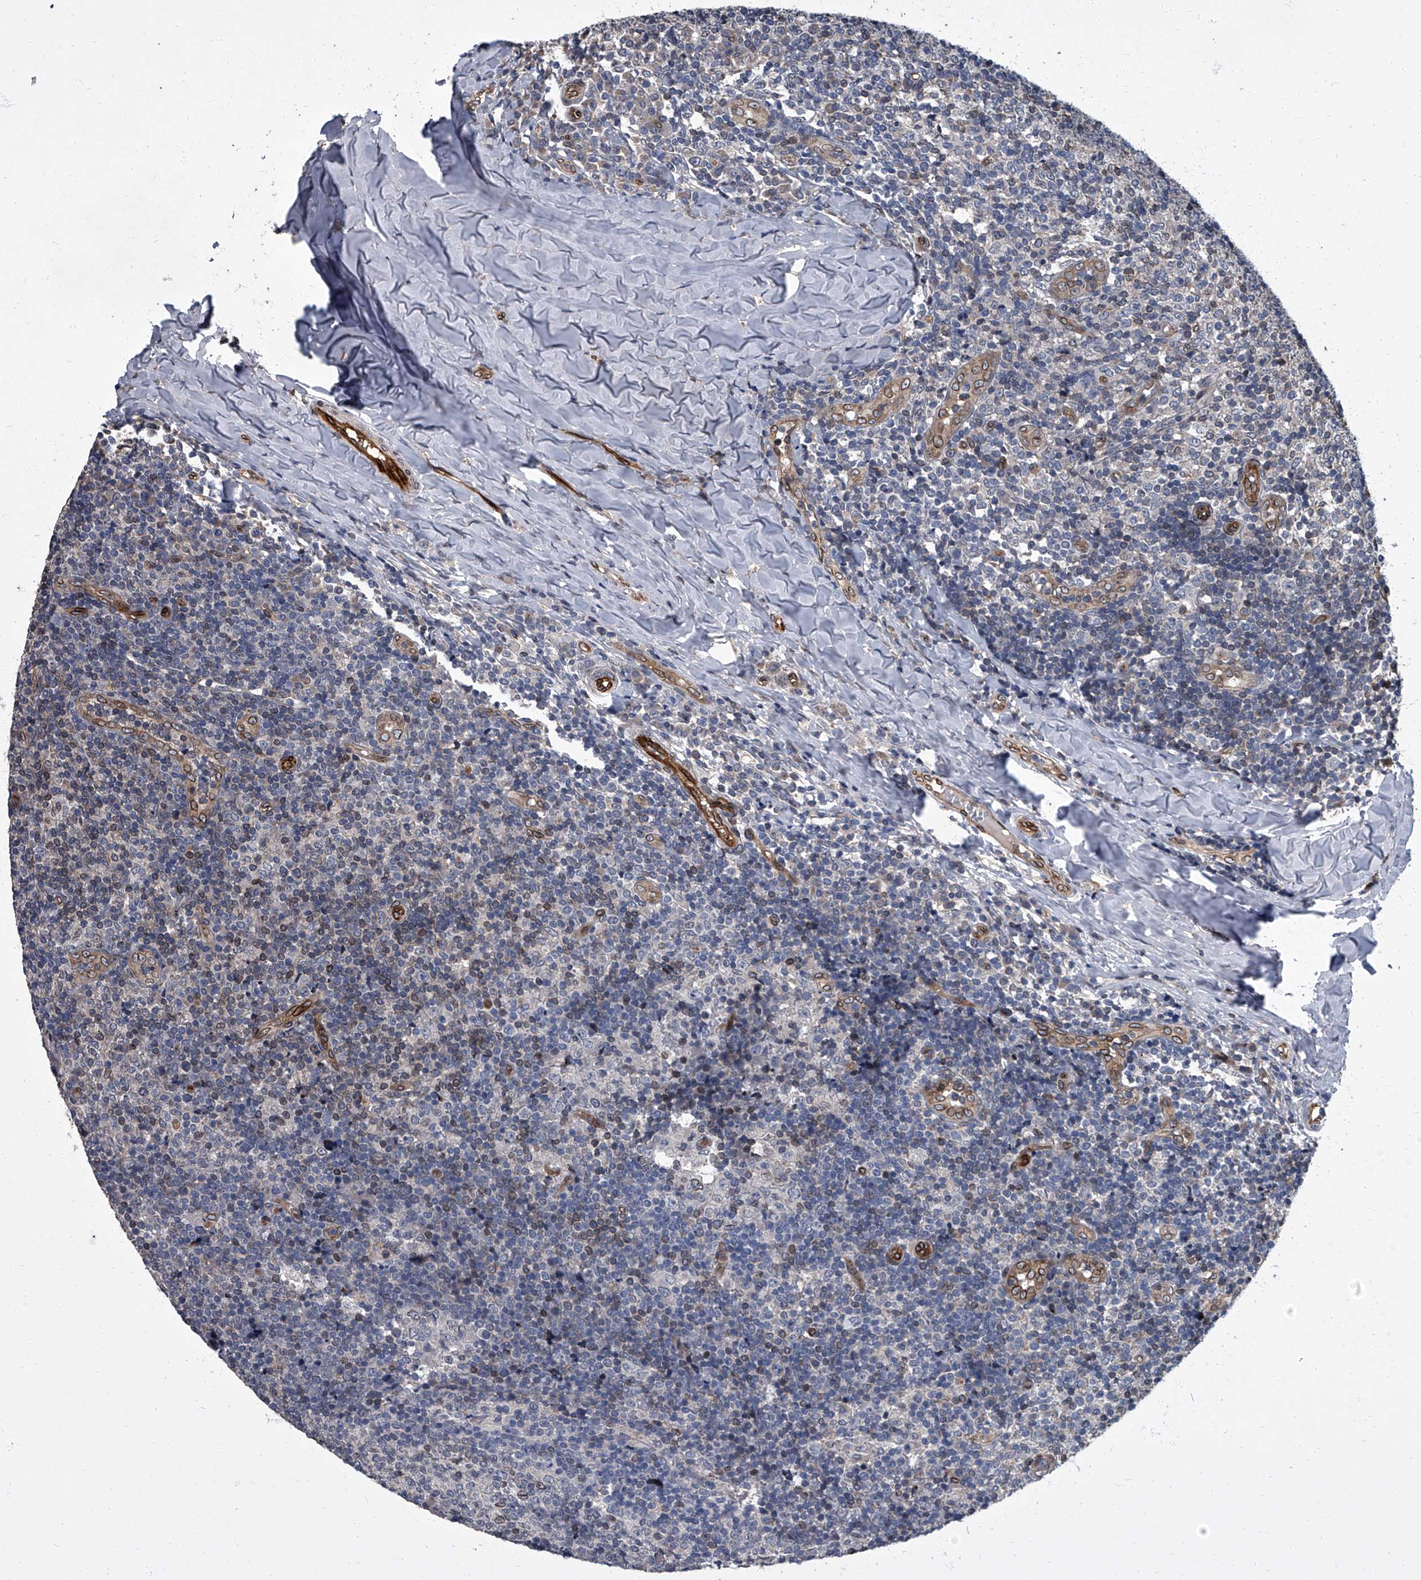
{"staining": {"intensity": "negative", "quantity": "none", "location": "none"}, "tissue": "tonsil", "cell_type": "Germinal center cells", "image_type": "normal", "snomed": [{"axis": "morphology", "description": "Normal tissue, NOS"}, {"axis": "topography", "description": "Tonsil"}], "caption": "This is a micrograph of immunohistochemistry staining of benign tonsil, which shows no staining in germinal center cells. The staining was performed using DAB (3,3'-diaminobenzidine) to visualize the protein expression in brown, while the nuclei were stained in blue with hematoxylin (Magnification: 20x).", "gene": "LRRC8C", "patient": {"sex": "female", "age": 19}}